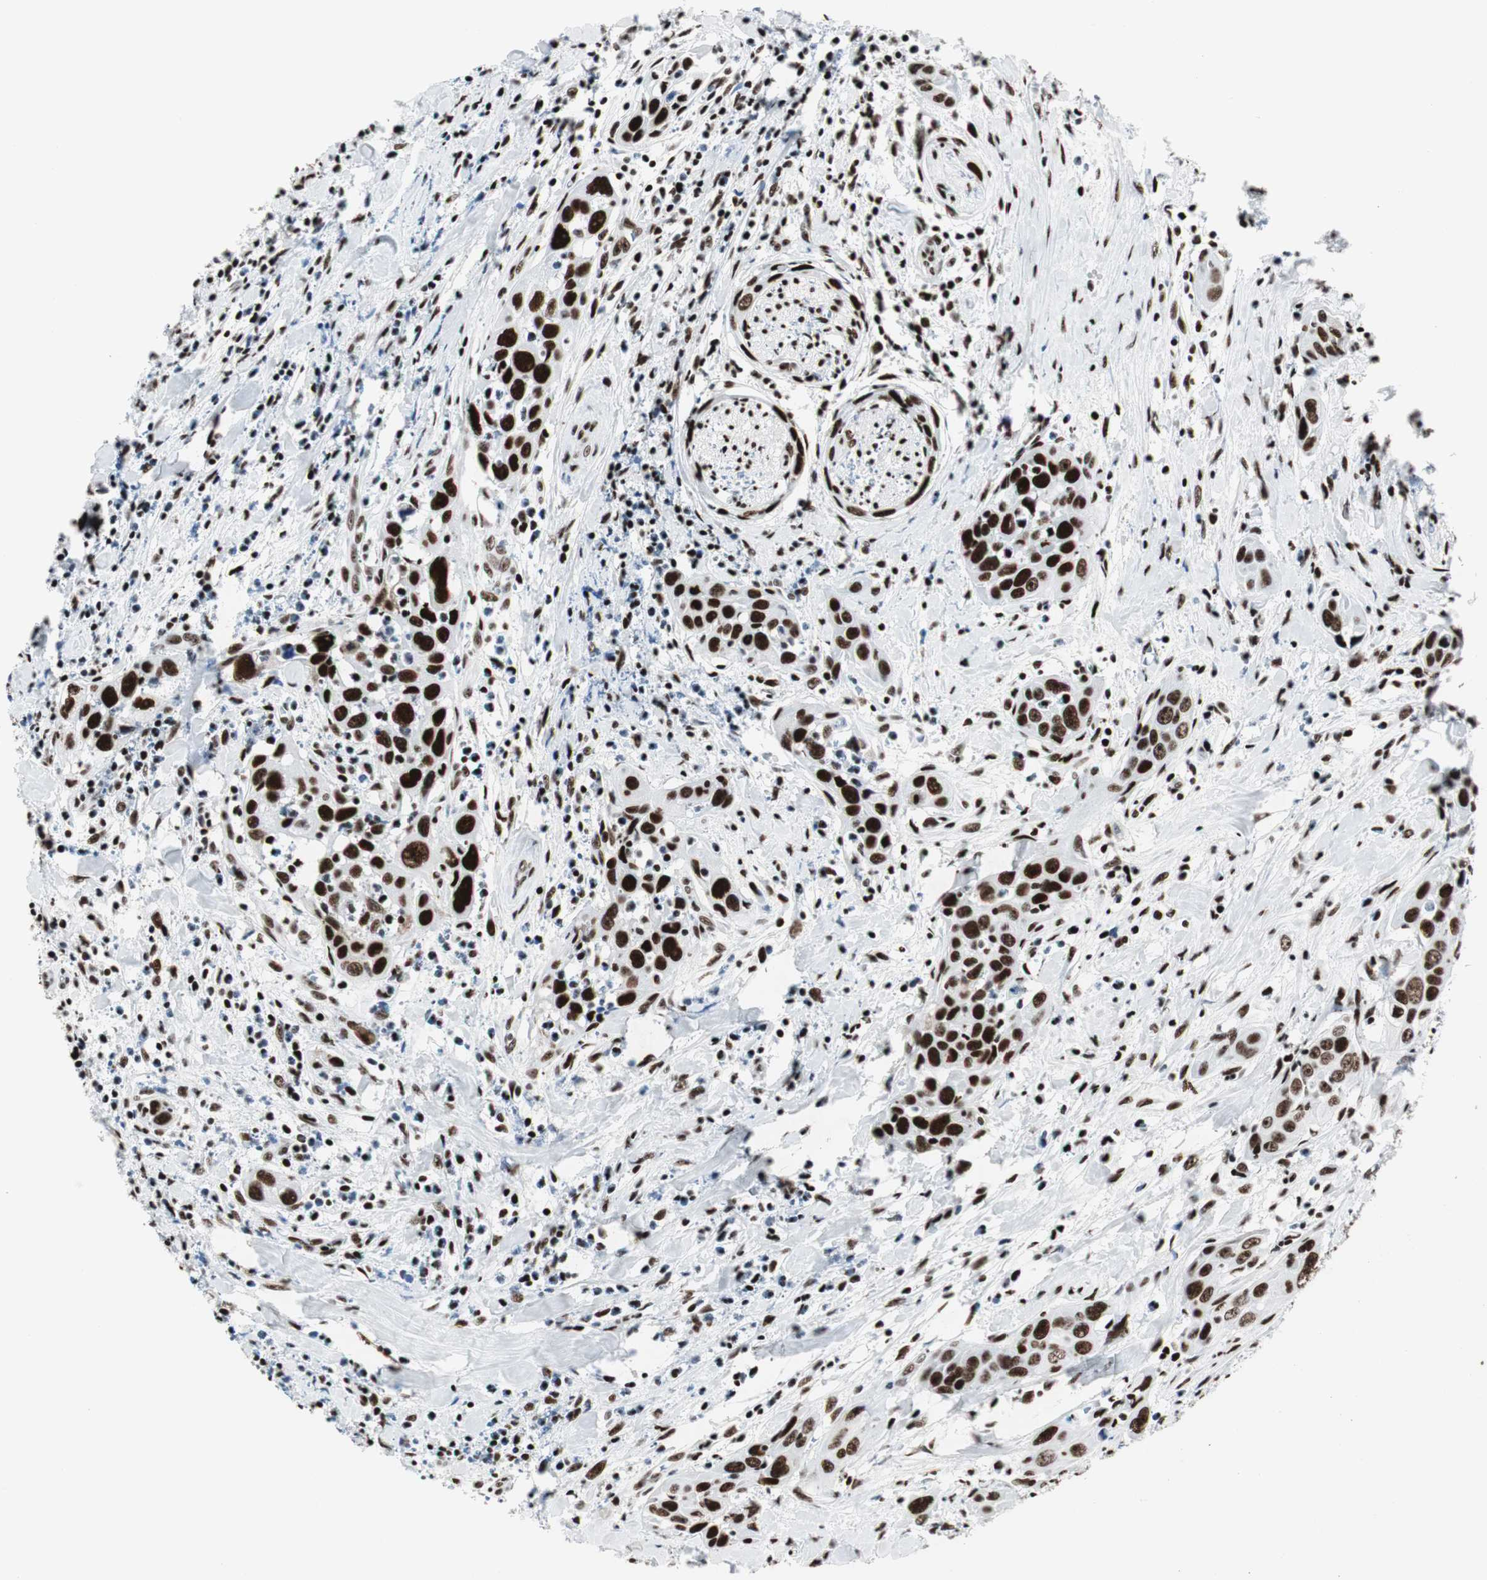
{"staining": {"intensity": "strong", "quantity": ">75%", "location": "nuclear"}, "tissue": "head and neck cancer", "cell_type": "Tumor cells", "image_type": "cancer", "snomed": [{"axis": "morphology", "description": "Squamous cell carcinoma, NOS"}, {"axis": "topography", "description": "Oral tissue"}, {"axis": "topography", "description": "Head-Neck"}], "caption": "An image of human head and neck squamous cell carcinoma stained for a protein reveals strong nuclear brown staining in tumor cells.", "gene": "NCL", "patient": {"sex": "female", "age": 50}}